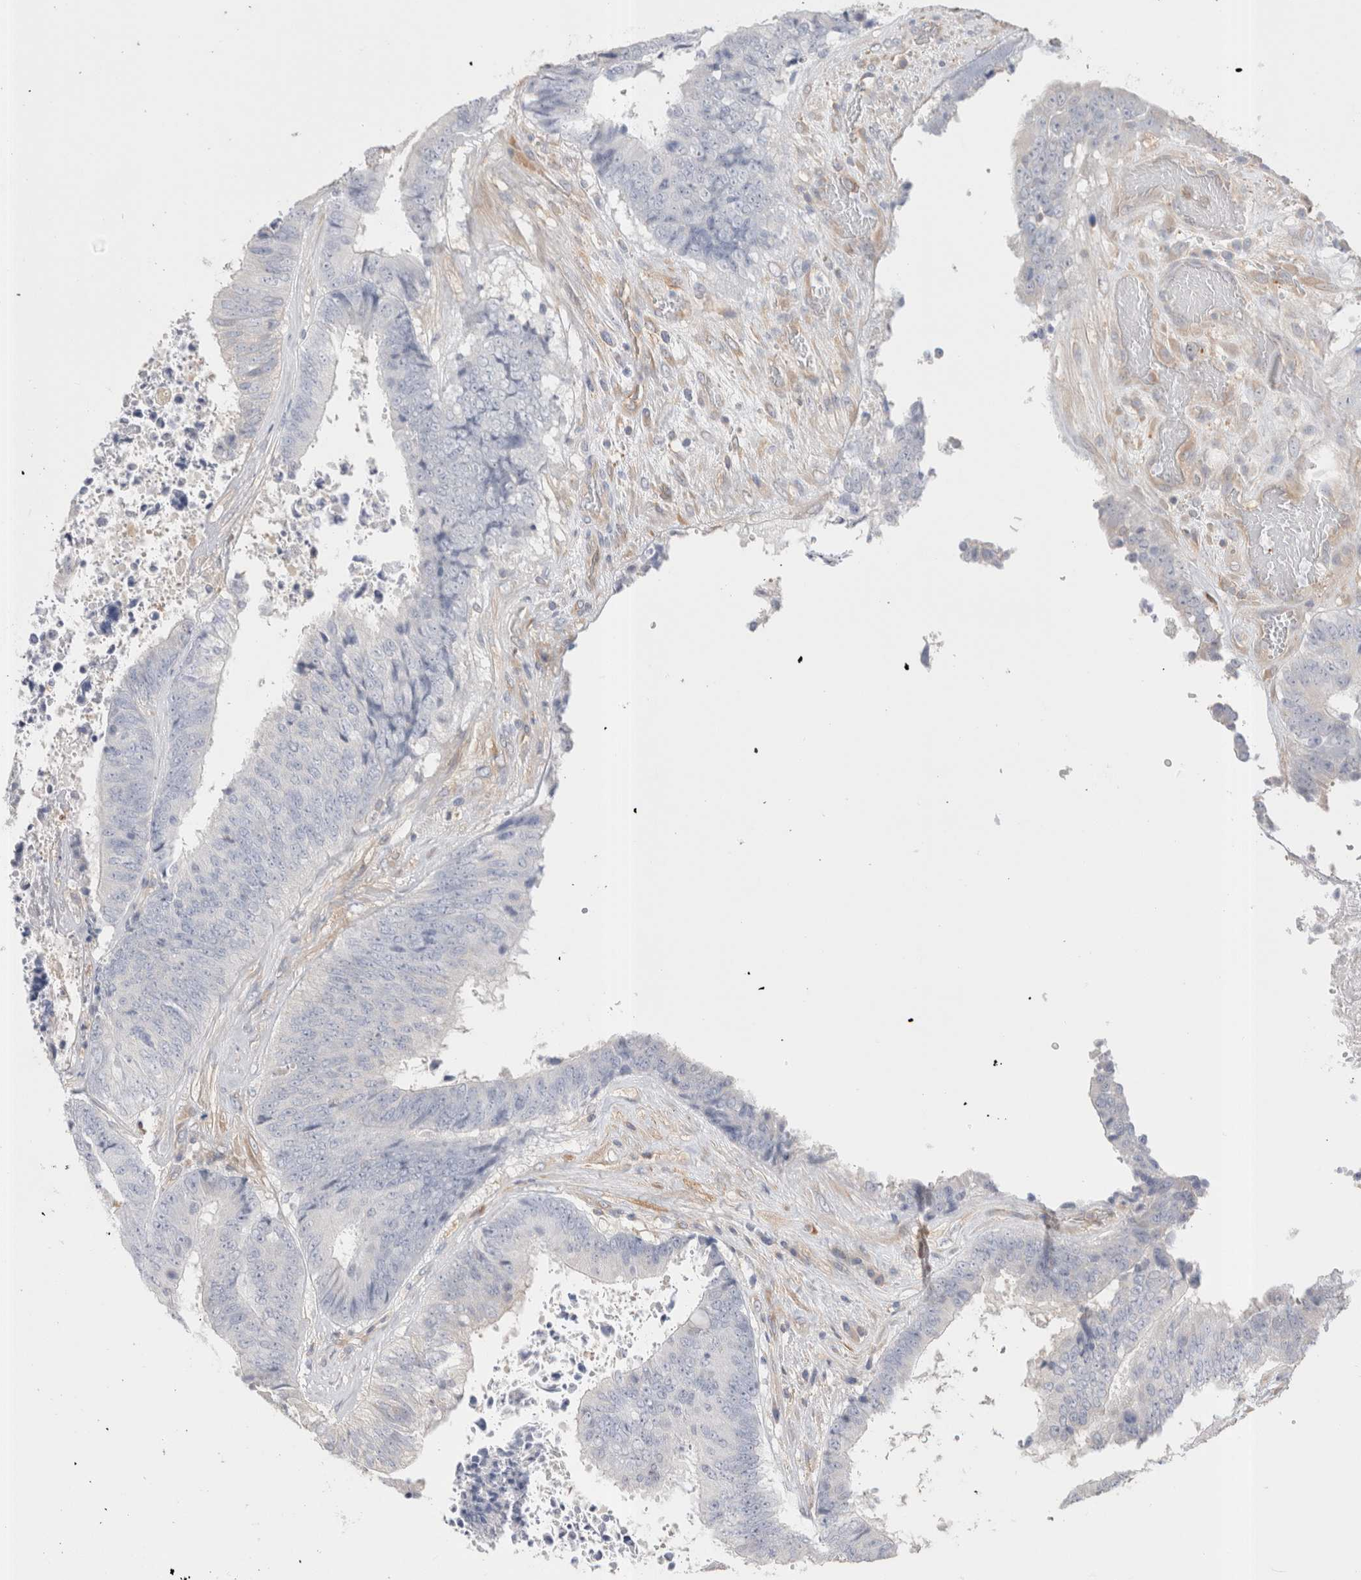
{"staining": {"intensity": "negative", "quantity": "none", "location": "none"}, "tissue": "colorectal cancer", "cell_type": "Tumor cells", "image_type": "cancer", "snomed": [{"axis": "morphology", "description": "Adenocarcinoma, NOS"}, {"axis": "topography", "description": "Rectum"}], "caption": "Immunohistochemical staining of colorectal adenocarcinoma exhibits no significant expression in tumor cells. (DAB immunohistochemistry (IHC) with hematoxylin counter stain).", "gene": "CAPN2", "patient": {"sex": "male", "age": 72}}